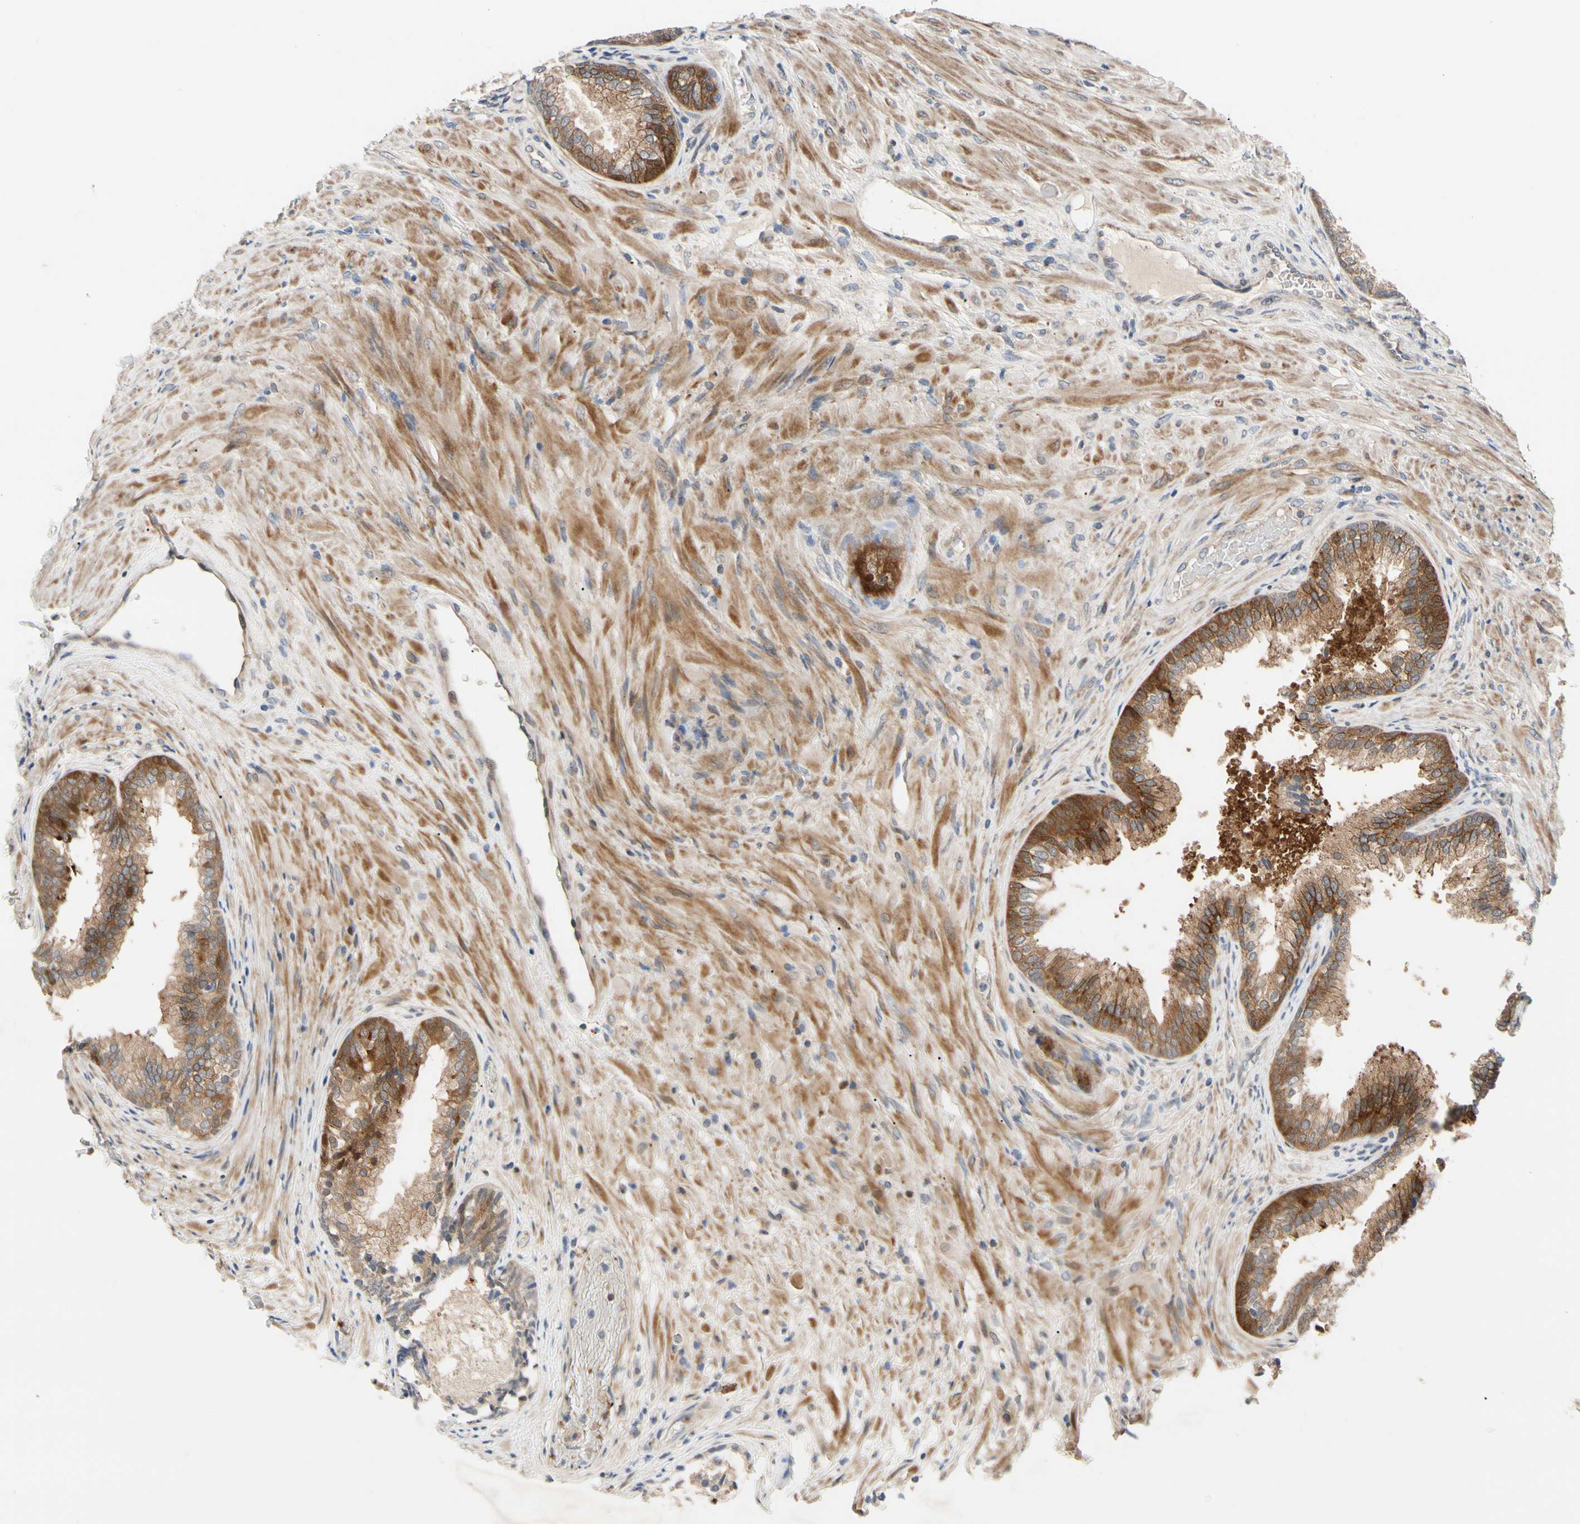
{"staining": {"intensity": "moderate", "quantity": ">75%", "location": "cytoplasmic/membranous,nuclear"}, "tissue": "prostate", "cell_type": "Glandular cells", "image_type": "normal", "snomed": [{"axis": "morphology", "description": "Normal tissue, NOS"}, {"axis": "topography", "description": "Prostate"}], "caption": "An image showing moderate cytoplasmic/membranous,nuclear positivity in approximately >75% of glandular cells in unremarkable prostate, as visualized by brown immunohistochemical staining.", "gene": "HMGCR", "patient": {"sex": "male", "age": 76}}